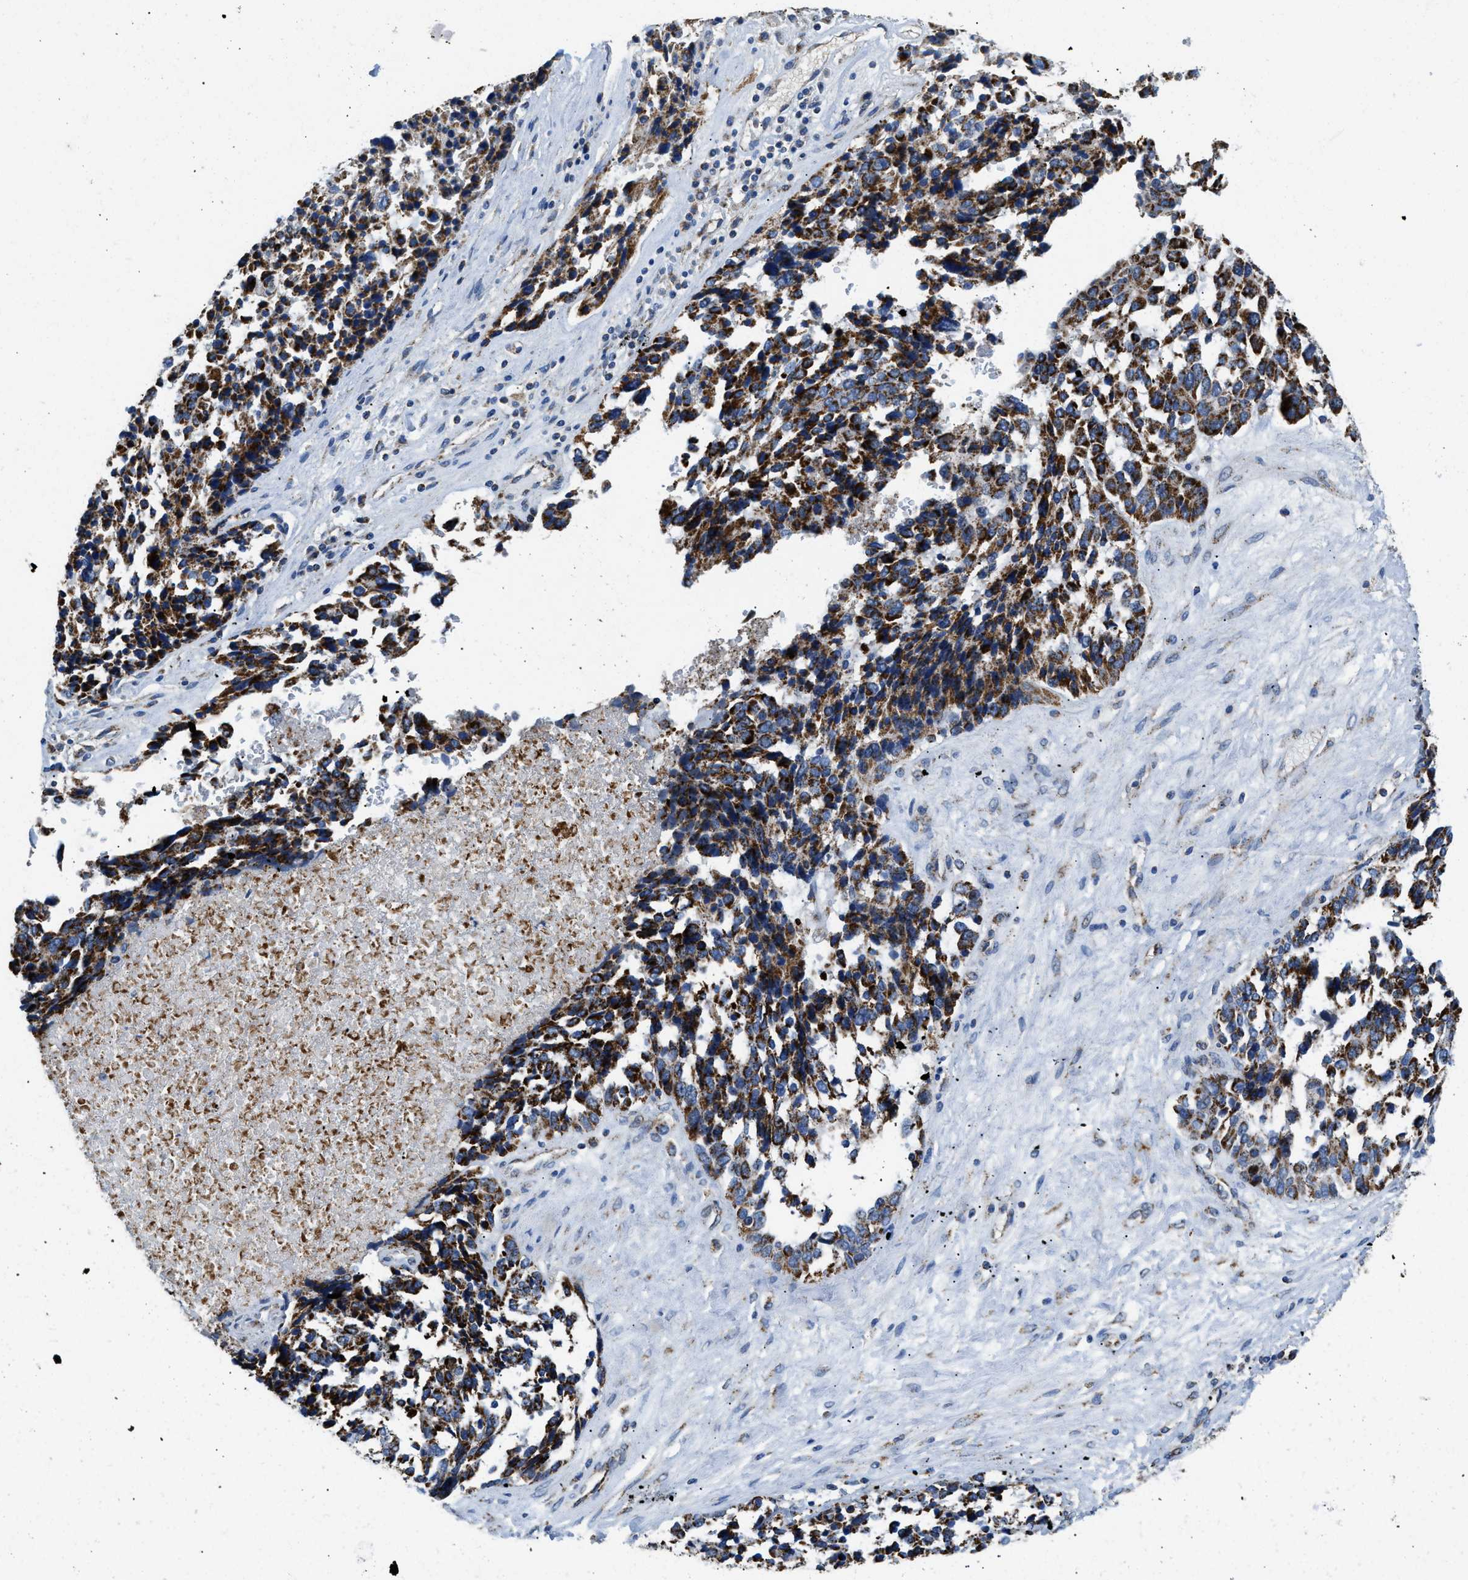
{"staining": {"intensity": "strong", "quantity": ">75%", "location": "cytoplasmic/membranous"}, "tissue": "ovarian cancer", "cell_type": "Tumor cells", "image_type": "cancer", "snomed": [{"axis": "morphology", "description": "Cystadenocarcinoma, serous, NOS"}, {"axis": "topography", "description": "Ovary"}], "caption": "Protein staining of ovarian cancer (serous cystadenocarcinoma) tissue shows strong cytoplasmic/membranous staining in about >75% of tumor cells.", "gene": "STK33", "patient": {"sex": "female", "age": 44}}